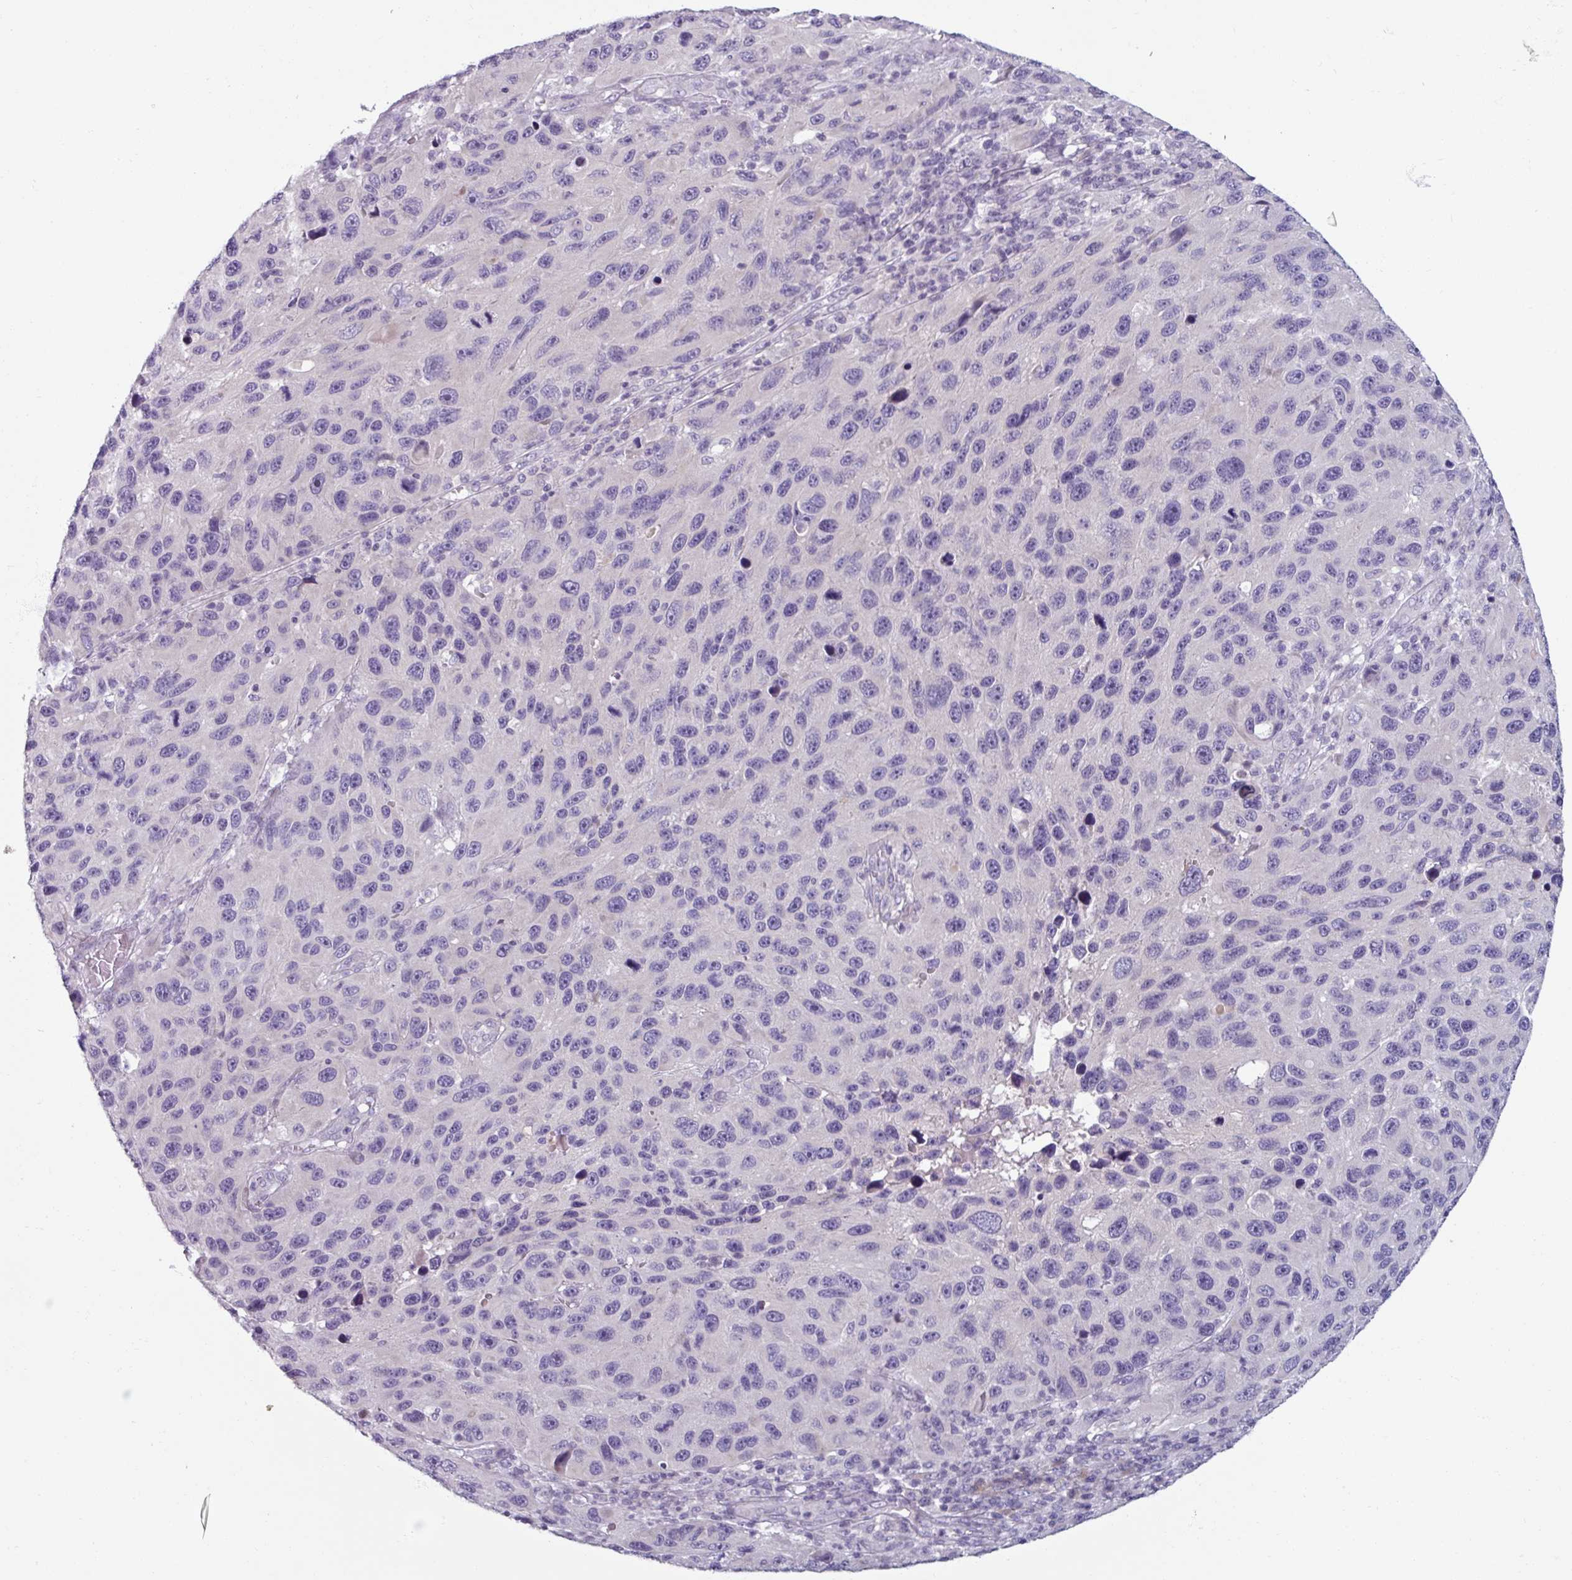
{"staining": {"intensity": "negative", "quantity": "none", "location": "none"}, "tissue": "melanoma", "cell_type": "Tumor cells", "image_type": "cancer", "snomed": [{"axis": "morphology", "description": "Malignant melanoma, NOS"}, {"axis": "topography", "description": "Skin"}], "caption": "Melanoma was stained to show a protein in brown. There is no significant positivity in tumor cells.", "gene": "SMIM11", "patient": {"sex": "male", "age": 53}}